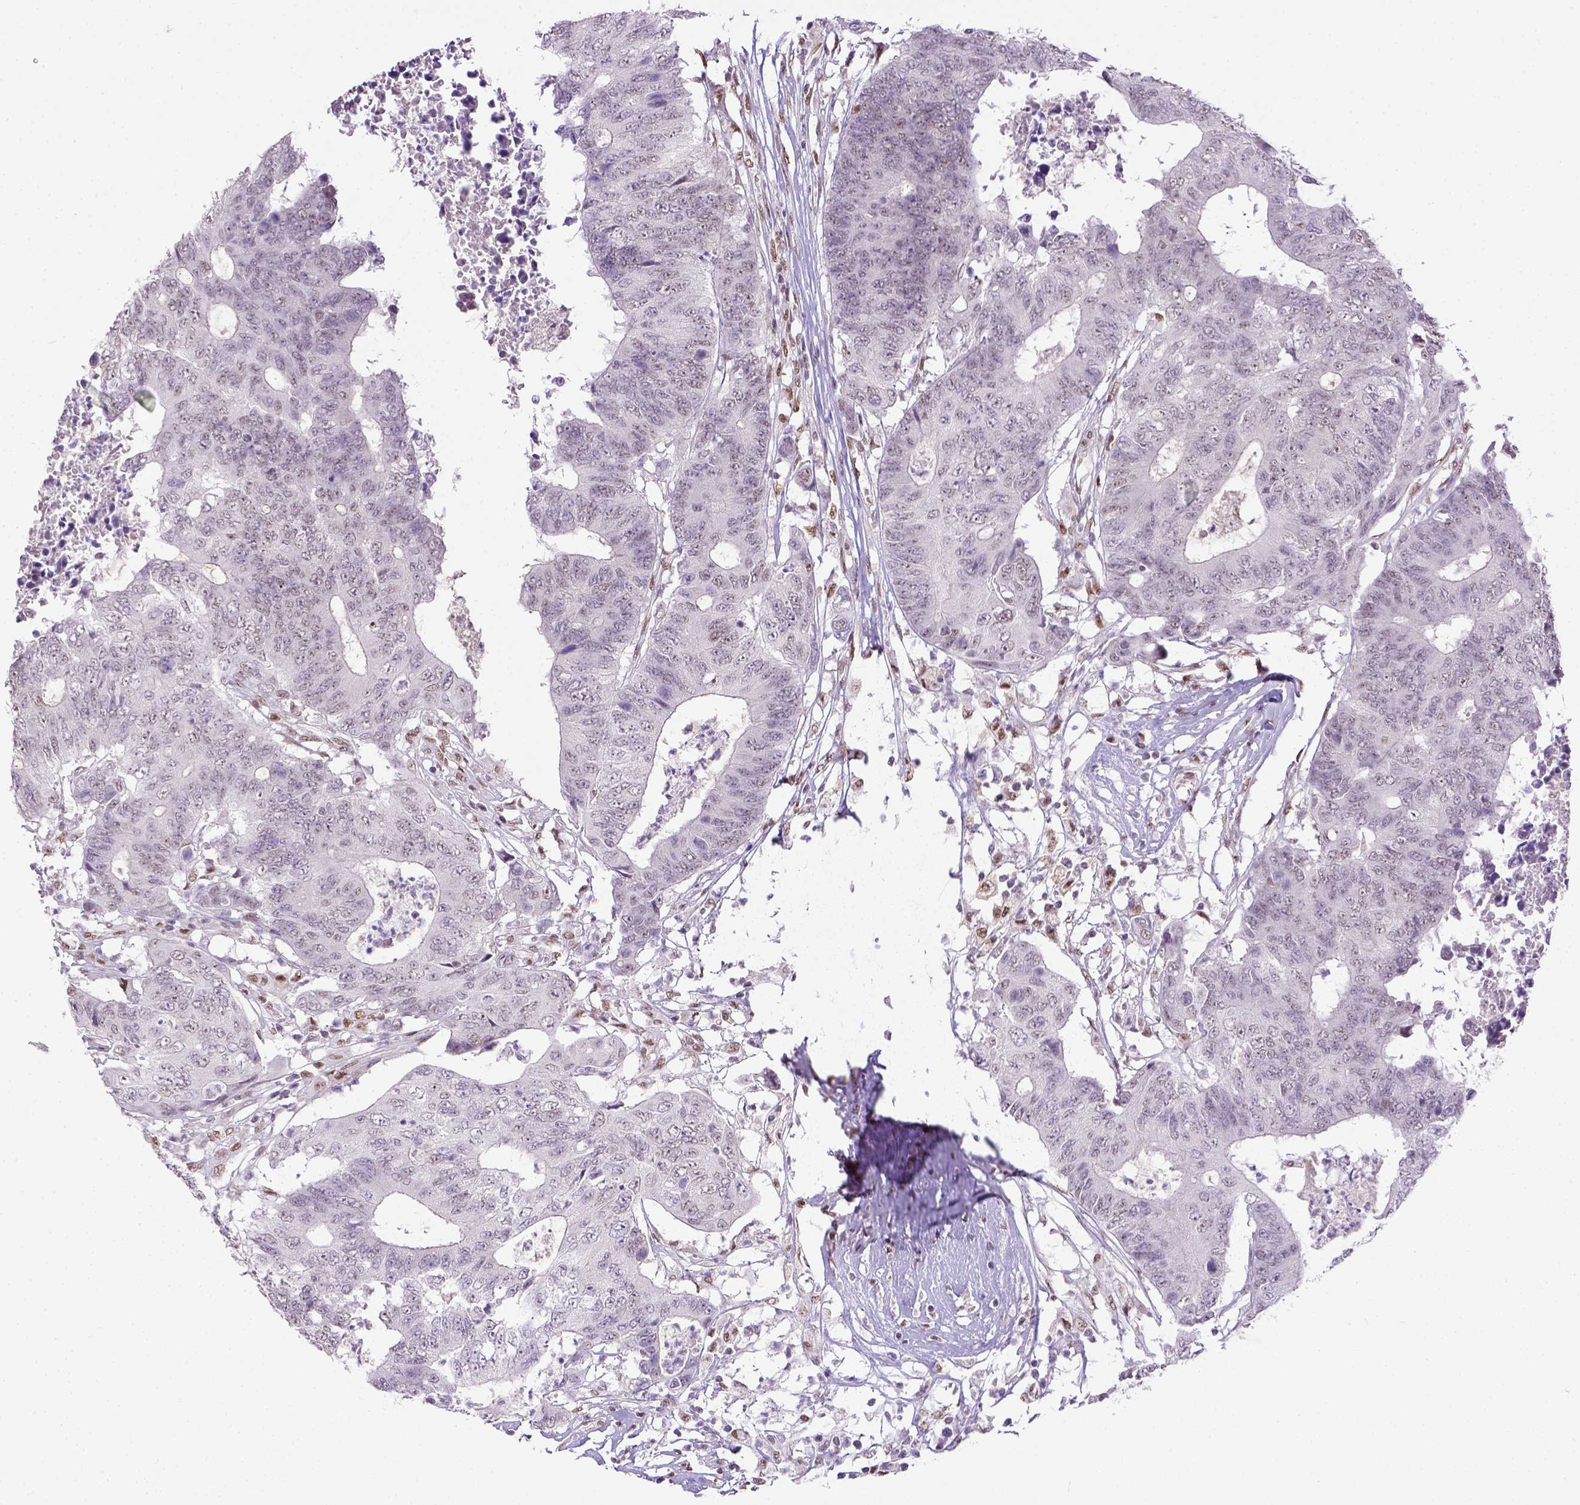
{"staining": {"intensity": "weak", "quantity": "25%-75%", "location": "cytoplasmic/membranous"}, "tissue": "colorectal cancer", "cell_type": "Tumor cells", "image_type": "cancer", "snomed": [{"axis": "morphology", "description": "Adenocarcinoma, NOS"}, {"axis": "topography", "description": "Colon"}], "caption": "Weak cytoplasmic/membranous positivity is seen in about 25%-75% of tumor cells in colorectal cancer.", "gene": "ERCC1", "patient": {"sex": "female", "age": 48}}